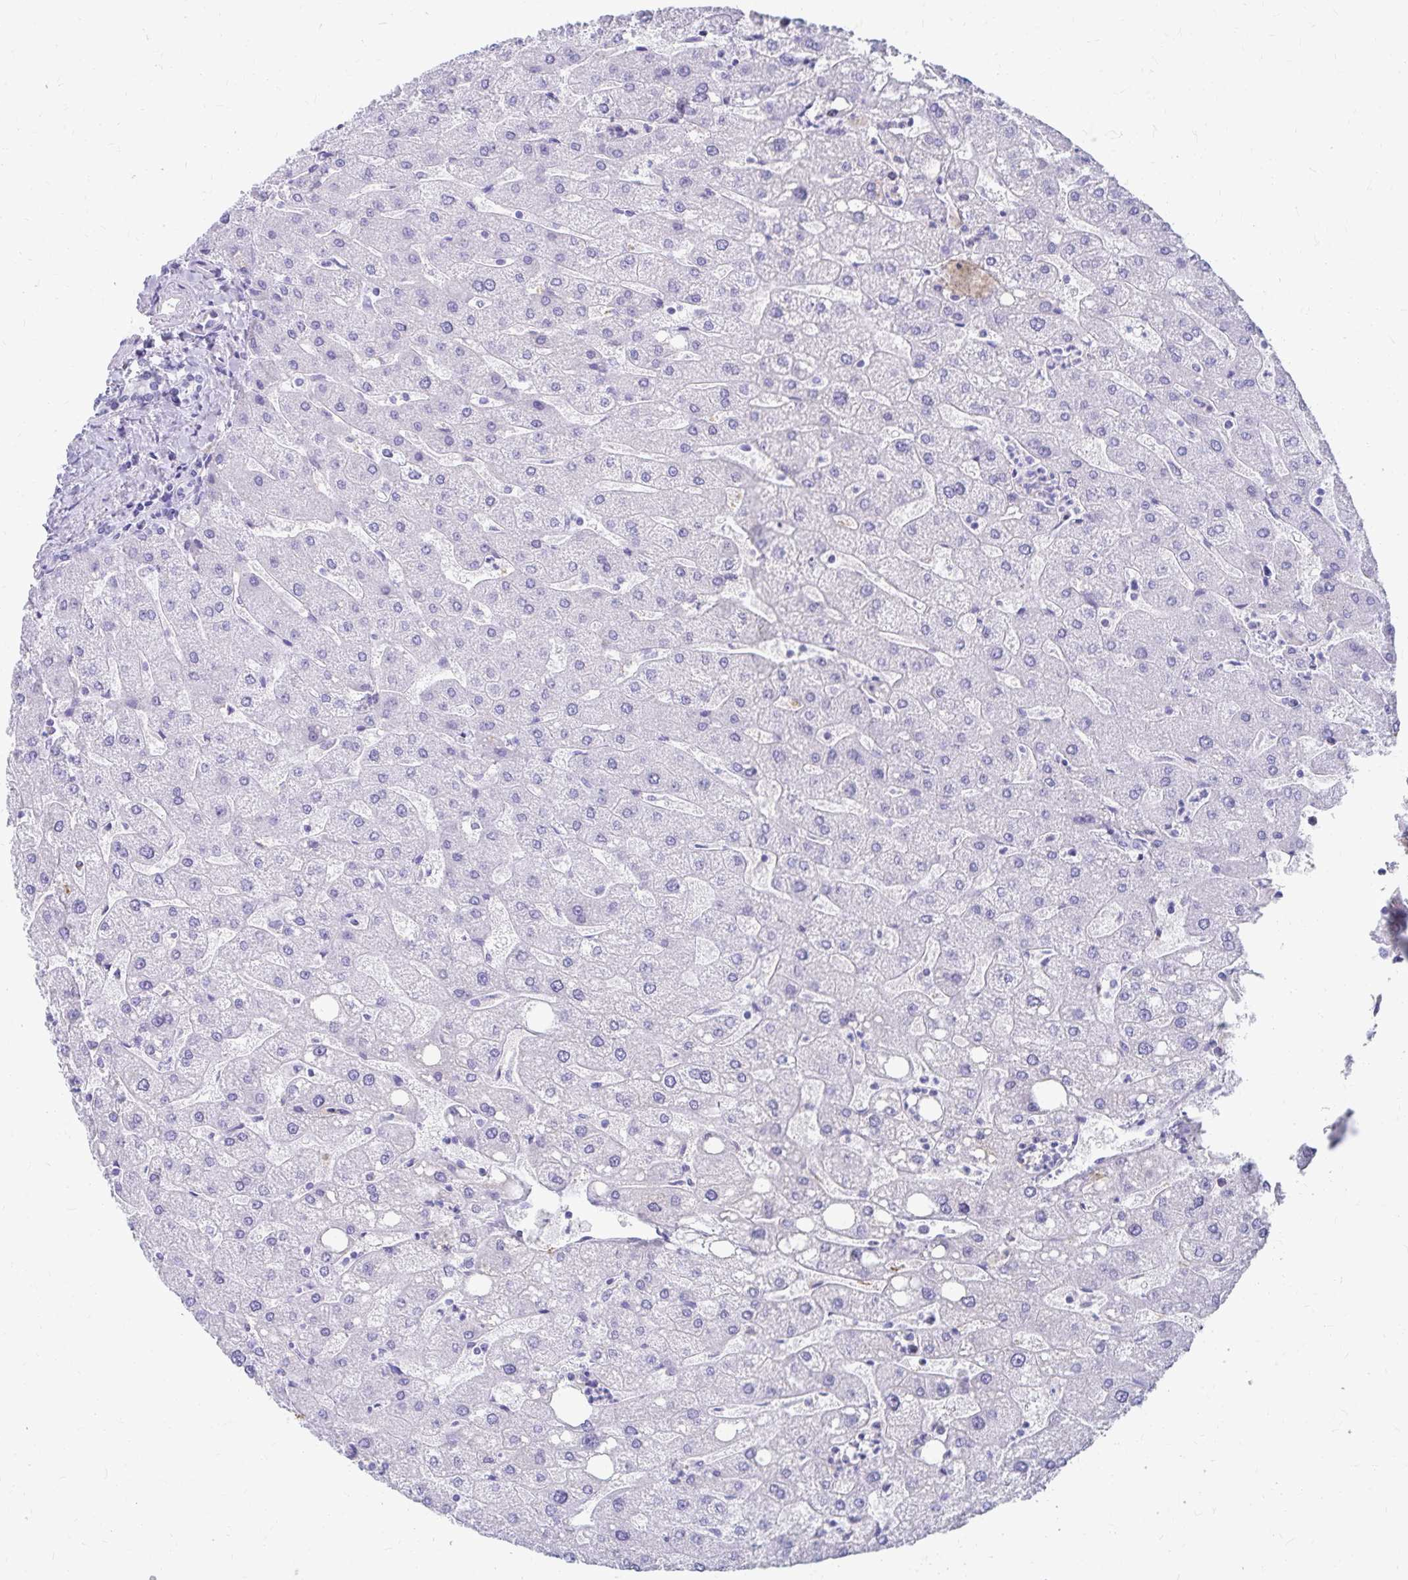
{"staining": {"intensity": "negative", "quantity": "none", "location": "none"}, "tissue": "liver", "cell_type": "Cholangiocytes", "image_type": "normal", "snomed": [{"axis": "morphology", "description": "Normal tissue, NOS"}, {"axis": "topography", "description": "Liver"}], "caption": "A photomicrograph of human liver is negative for staining in cholangiocytes. (Brightfield microscopy of DAB immunohistochemistry at high magnification).", "gene": "DPEP3", "patient": {"sex": "male", "age": 67}}